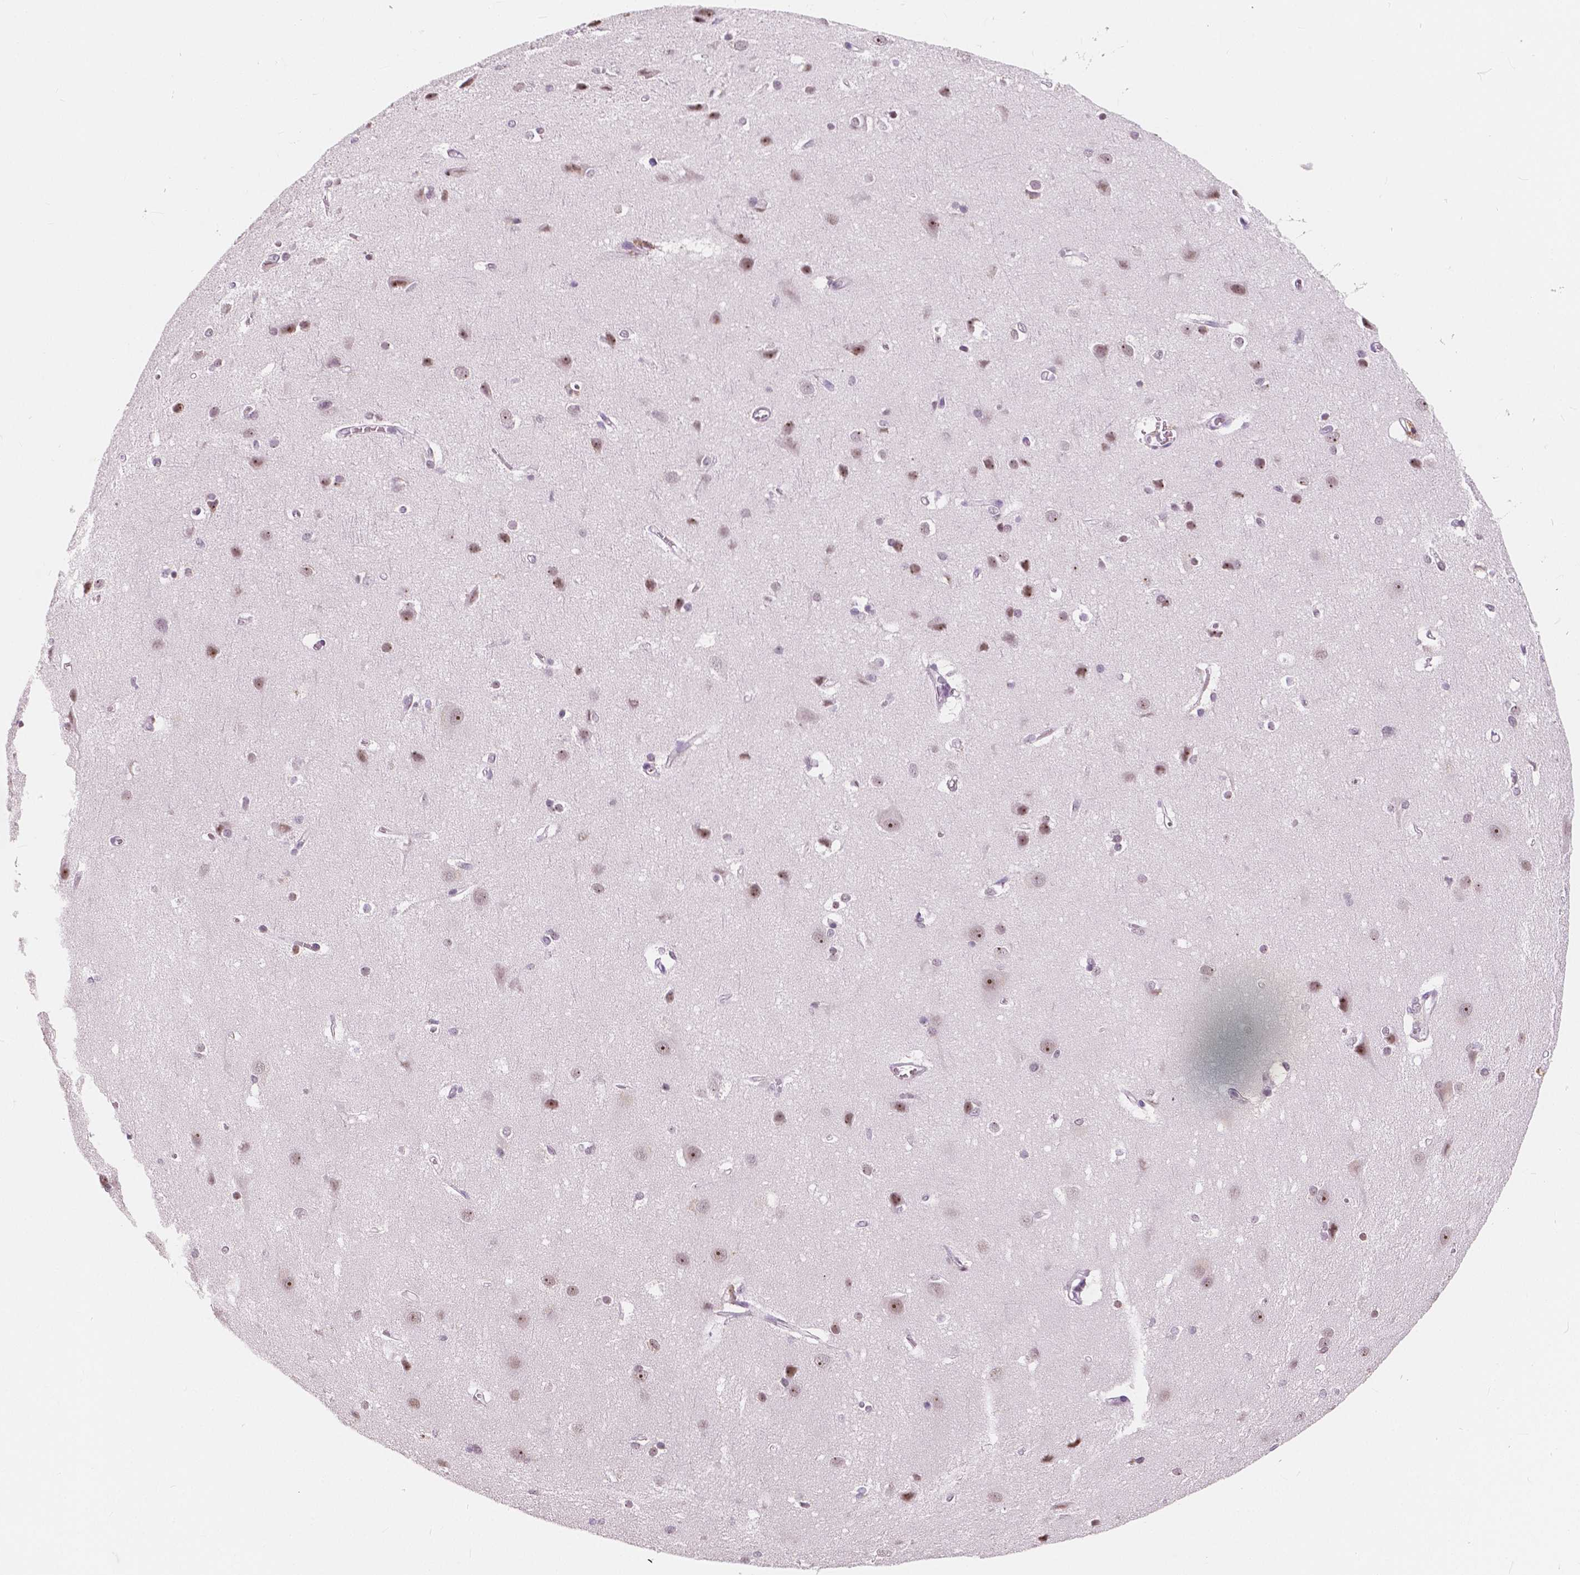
{"staining": {"intensity": "negative", "quantity": "none", "location": "none"}, "tissue": "cerebral cortex", "cell_type": "Endothelial cells", "image_type": "normal", "snomed": [{"axis": "morphology", "description": "Normal tissue, NOS"}, {"axis": "topography", "description": "Cerebral cortex"}], "caption": "This is an immunohistochemistry histopathology image of benign cerebral cortex. There is no positivity in endothelial cells.", "gene": "NOLC1", "patient": {"sex": "male", "age": 37}}